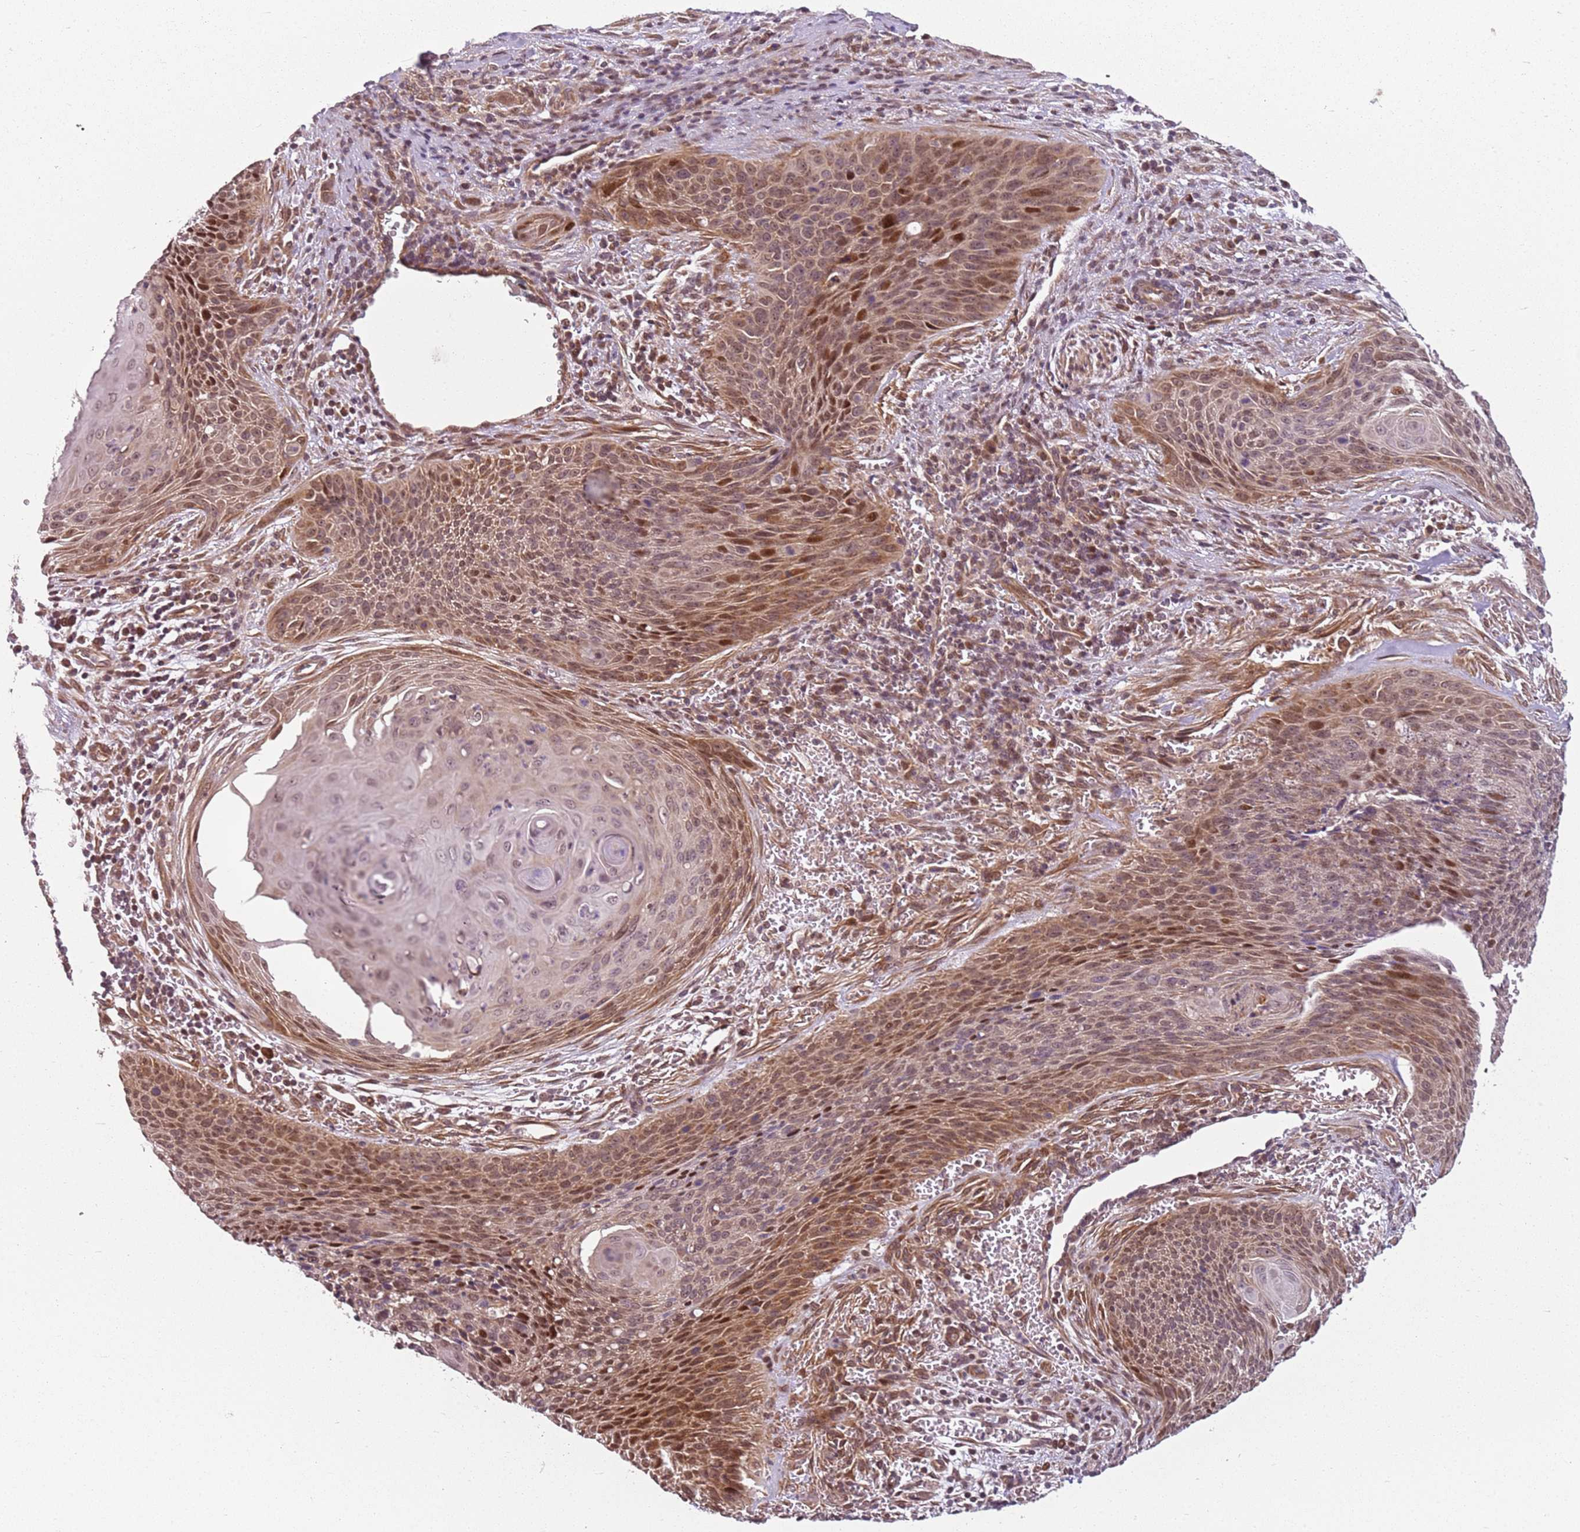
{"staining": {"intensity": "moderate", "quantity": ">75%", "location": "cytoplasmic/membranous,nuclear"}, "tissue": "cervical cancer", "cell_type": "Tumor cells", "image_type": "cancer", "snomed": [{"axis": "morphology", "description": "Squamous cell carcinoma, NOS"}, {"axis": "topography", "description": "Cervix"}], "caption": "Immunohistochemistry (DAB (3,3'-diaminobenzidine)) staining of squamous cell carcinoma (cervical) demonstrates moderate cytoplasmic/membranous and nuclear protein staining in about >75% of tumor cells.", "gene": "CHURC1", "patient": {"sex": "female", "age": 55}}